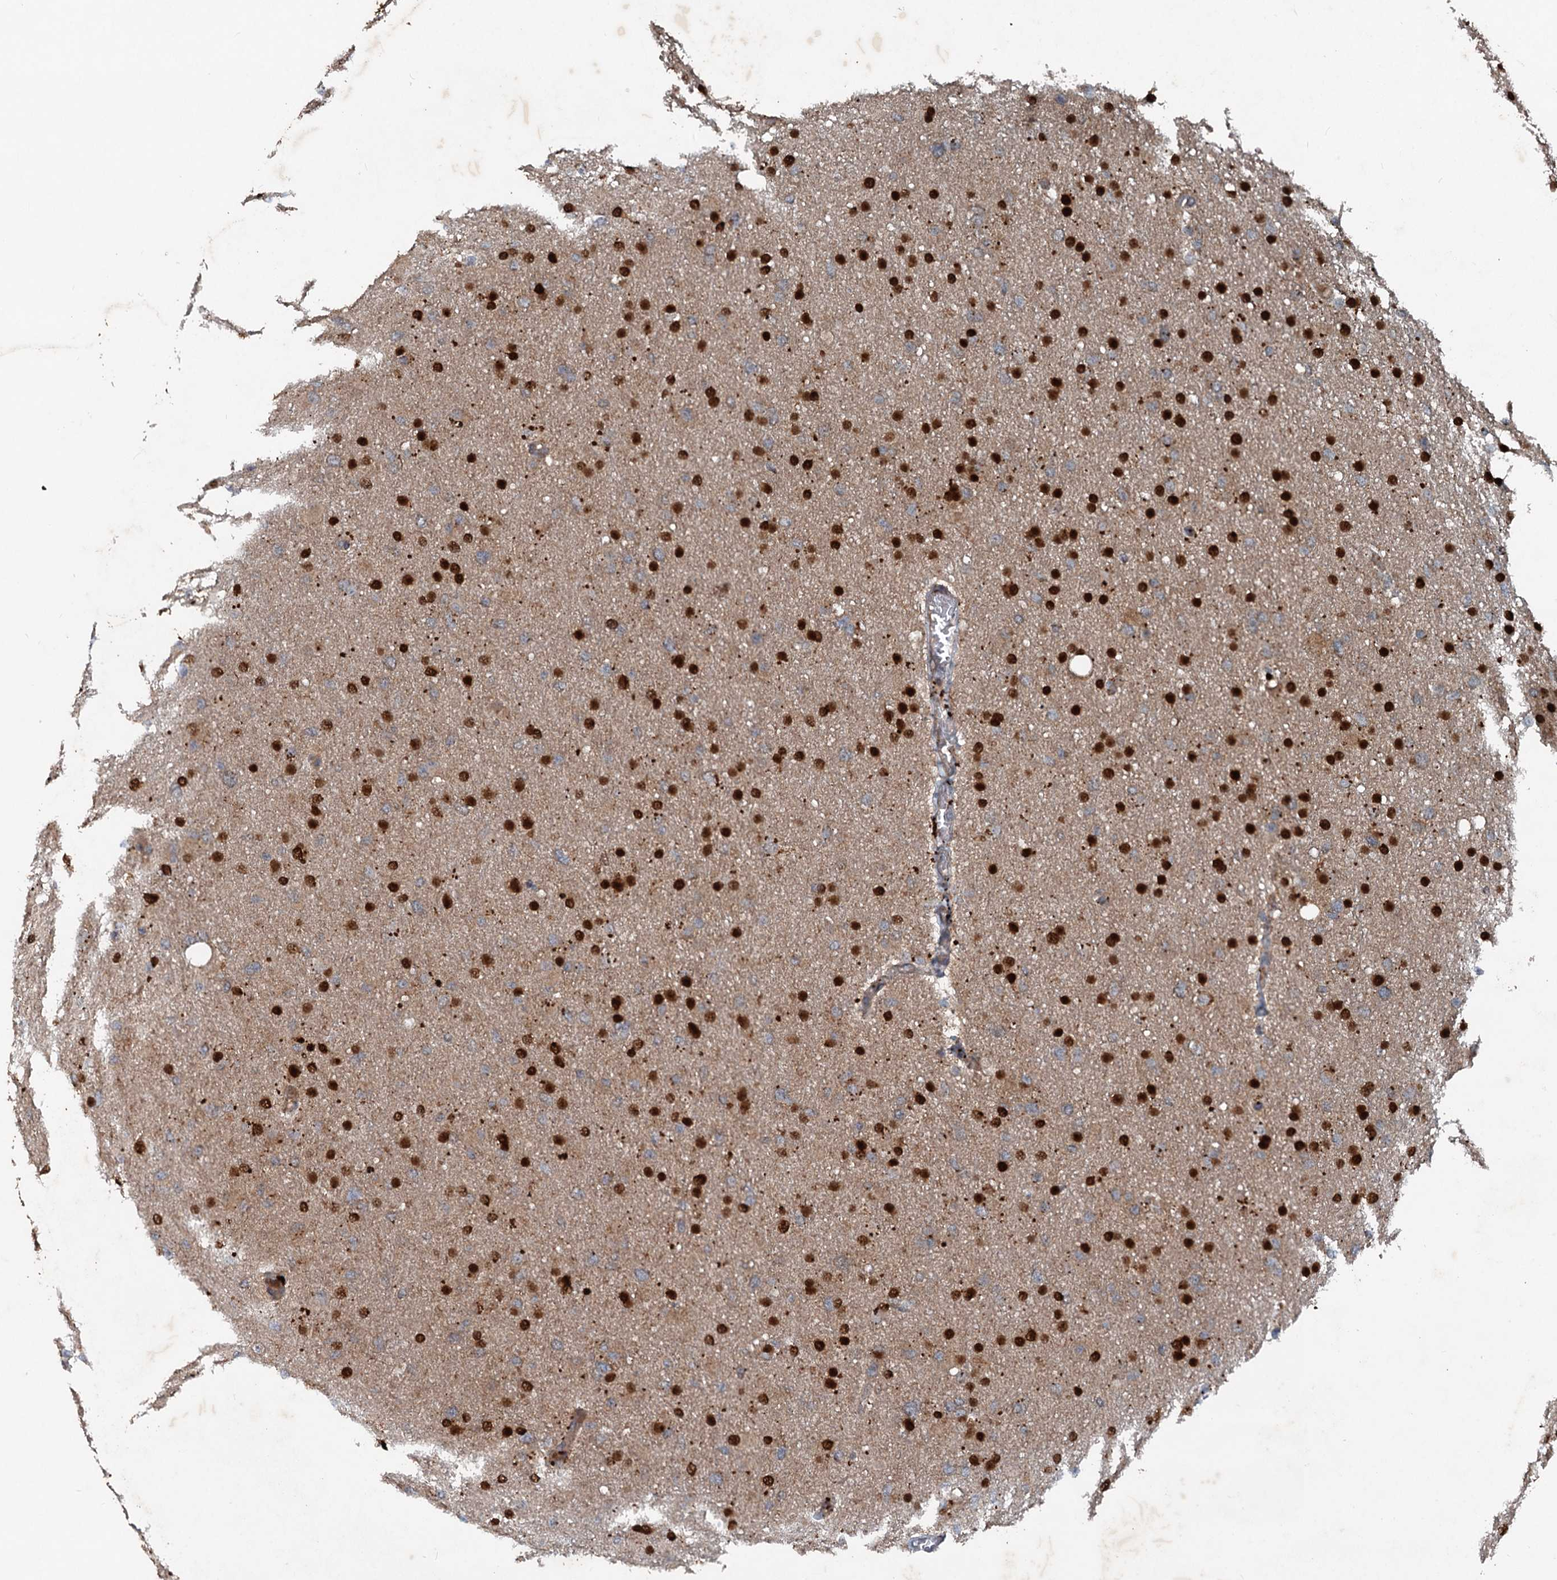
{"staining": {"intensity": "strong", "quantity": ">75%", "location": "nuclear"}, "tissue": "glioma", "cell_type": "Tumor cells", "image_type": "cancer", "snomed": [{"axis": "morphology", "description": "Glioma, malignant, High grade"}, {"axis": "topography", "description": "Cerebral cortex"}], "caption": "A brown stain labels strong nuclear expression of a protein in glioma tumor cells.", "gene": "N4BP2L2", "patient": {"sex": "female", "age": 36}}